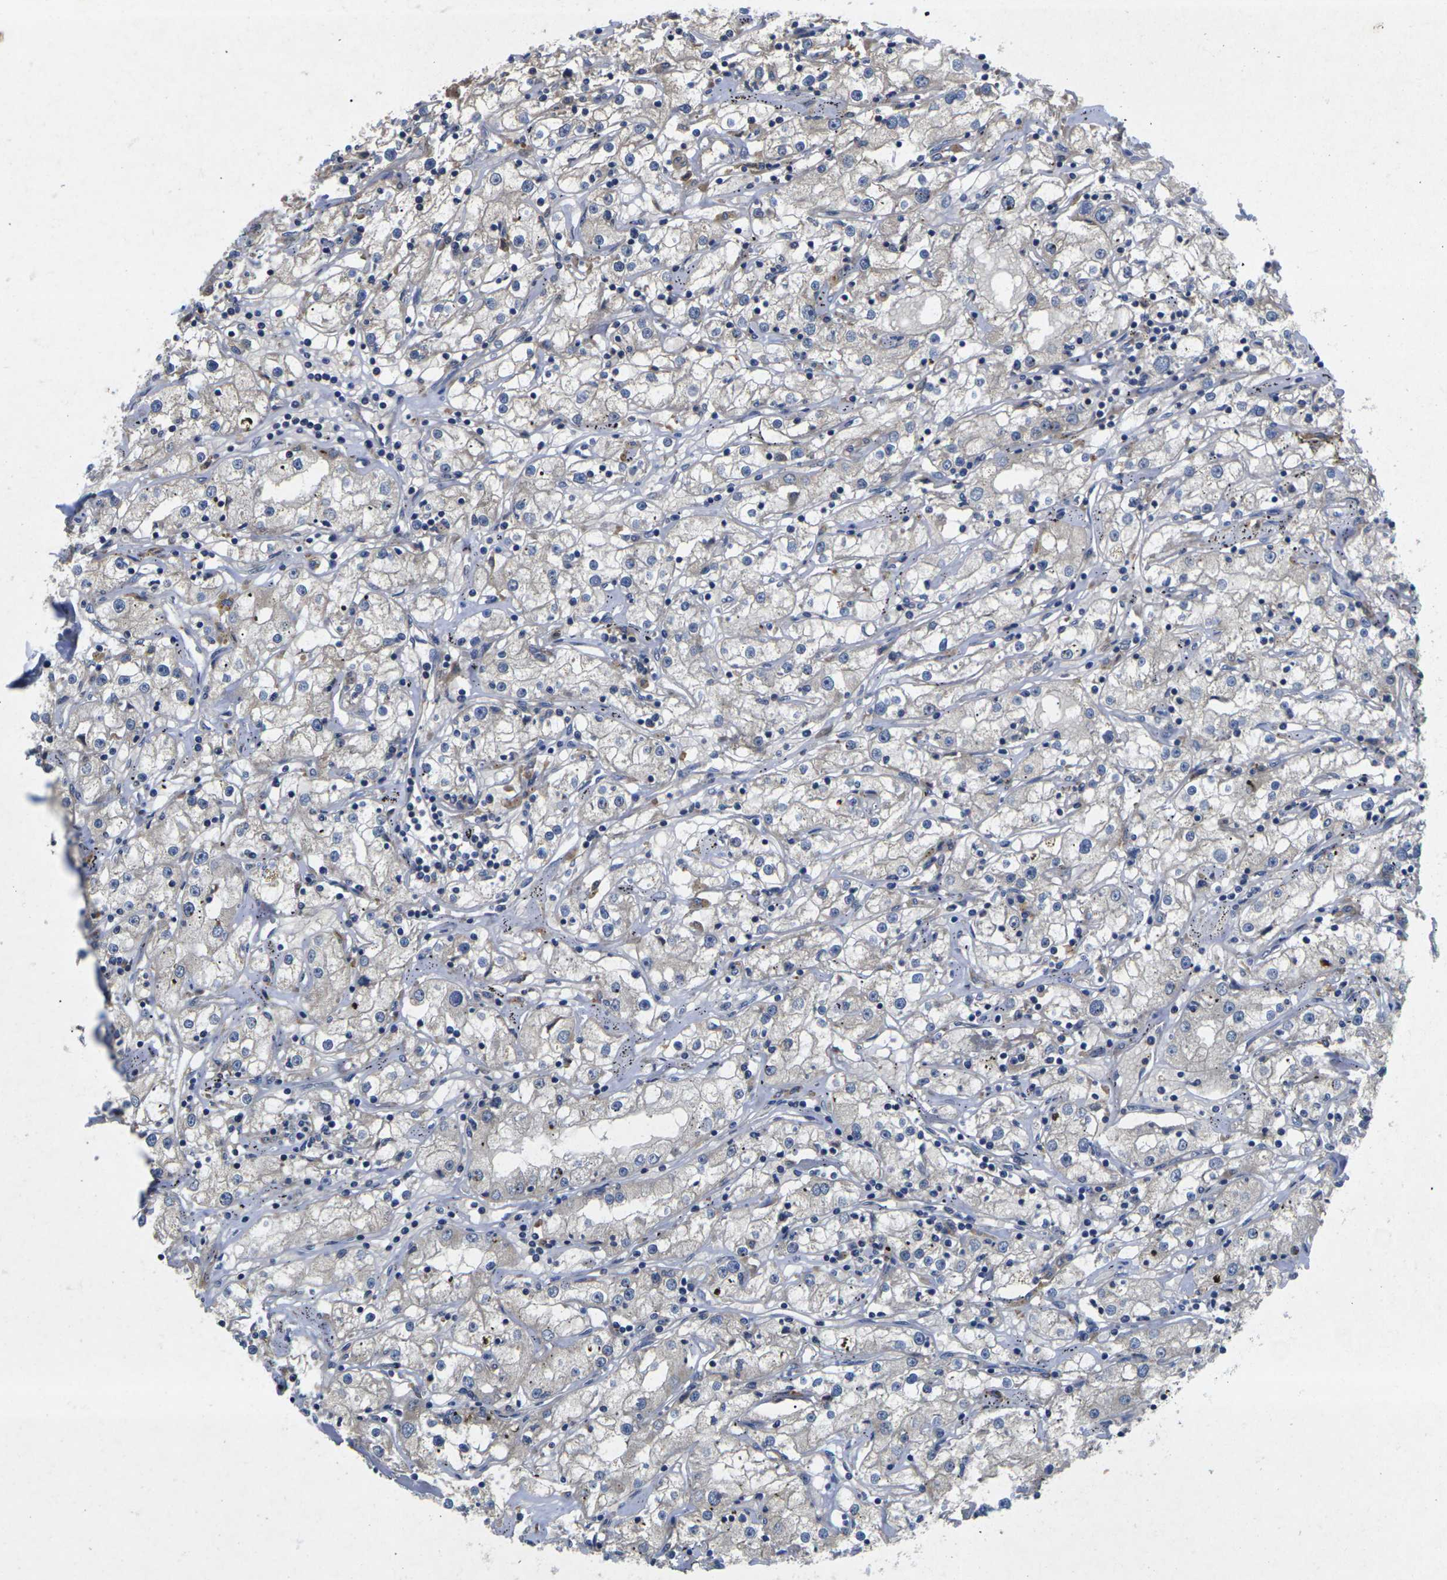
{"staining": {"intensity": "negative", "quantity": "none", "location": "none"}, "tissue": "renal cancer", "cell_type": "Tumor cells", "image_type": "cancer", "snomed": [{"axis": "morphology", "description": "Adenocarcinoma, NOS"}, {"axis": "topography", "description": "Kidney"}], "caption": "Immunohistochemistry of human renal adenocarcinoma exhibits no expression in tumor cells. (DAB (3,3'-diaminobenzidine) immunohistochemistry visualized using brightfield microscopy, high magnification).", "gene": "KIF1B", "patient": {"sex": "male", "age": 56}}